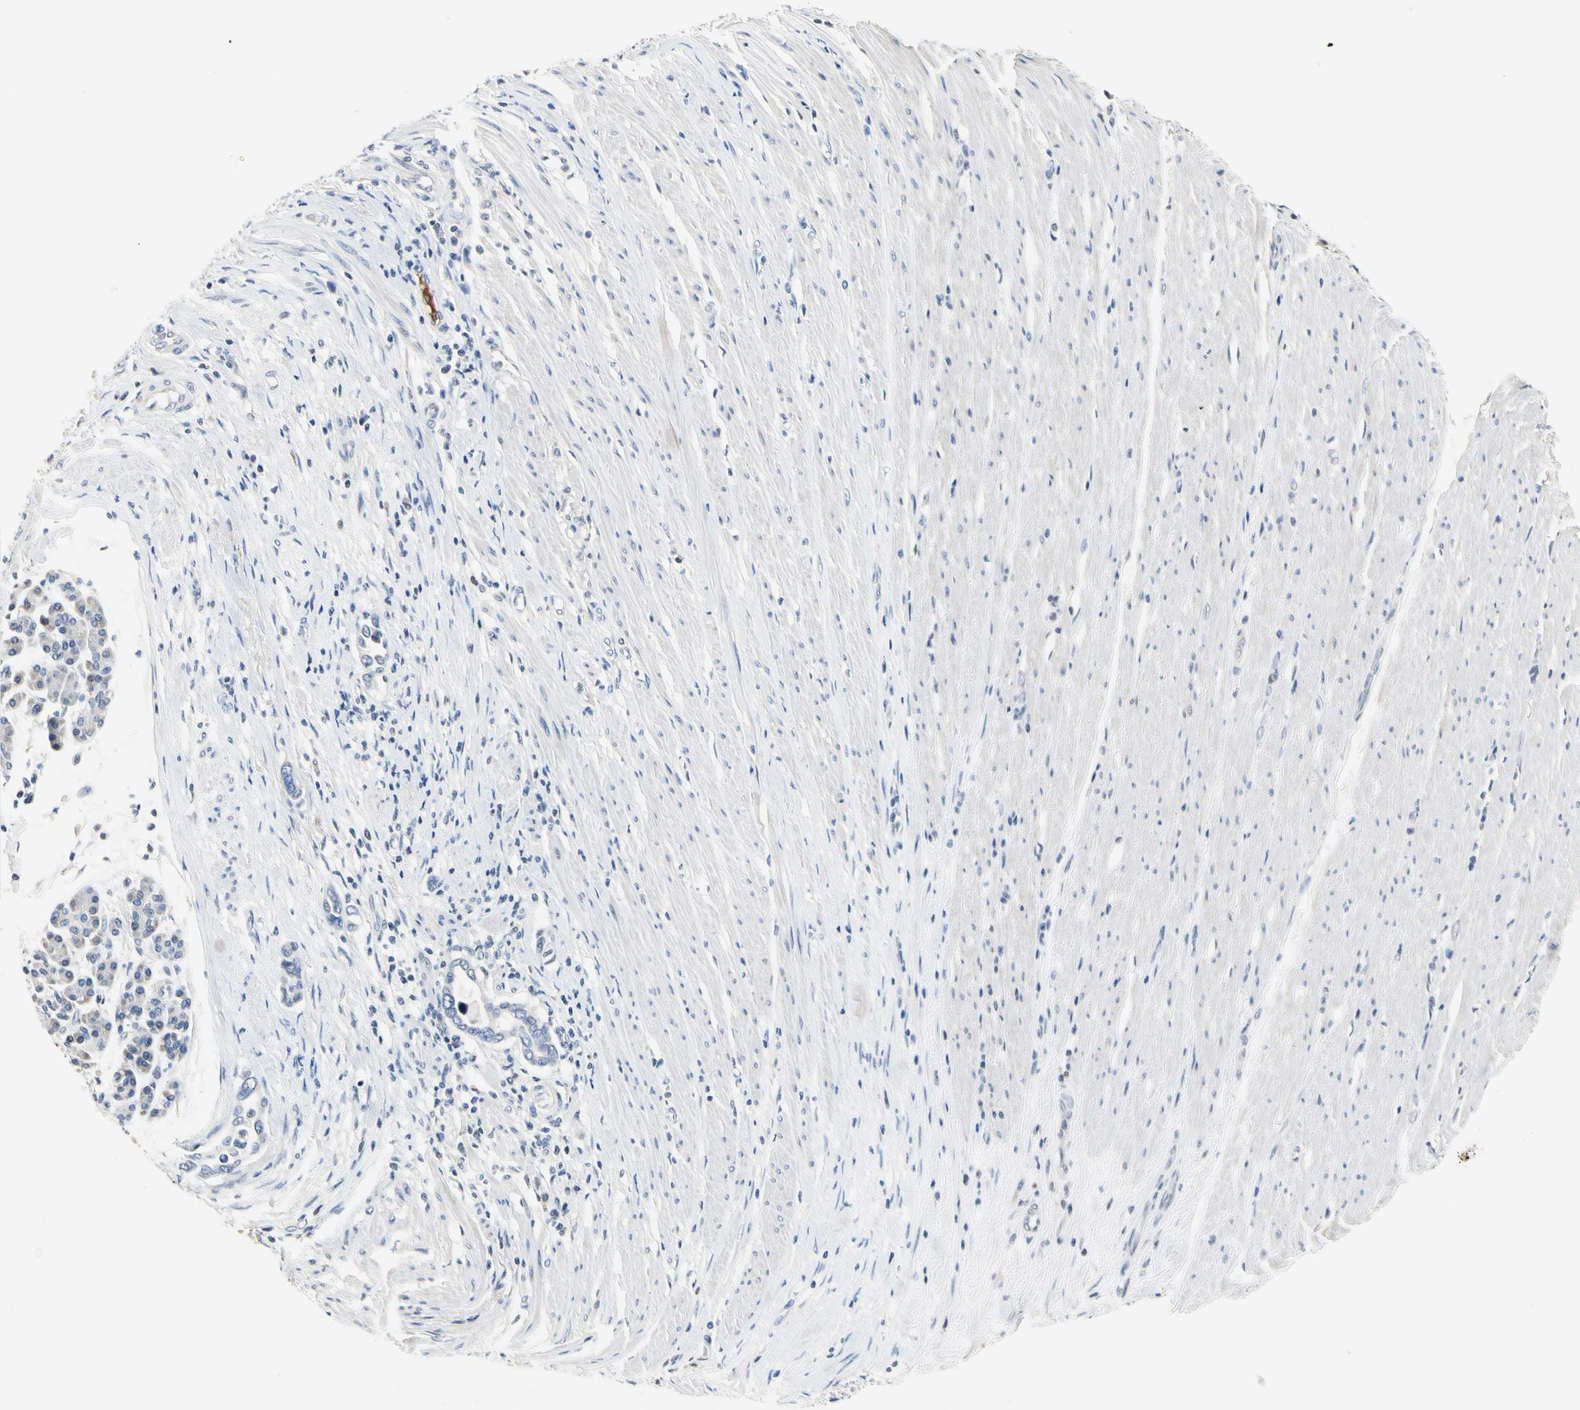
{"staining": {"intensity": "negative", "quantity": "none", "location": "none"}, "tissue": "pancreatic cancer", "cell_type": "Tumor cells", "image_type": "cancer", "snomed": [{"axis": "morphology", "description": "Adenocarcinoma, NOS"}, {"axis": "topography", "description": "Pancreas"}], "caption": "Immunohistochemical staining of pancreatic cancer exhibits no significant expression in tumor cells.", "gene": "ECRG4", "patient": {"sex": "female", "age": 57}}